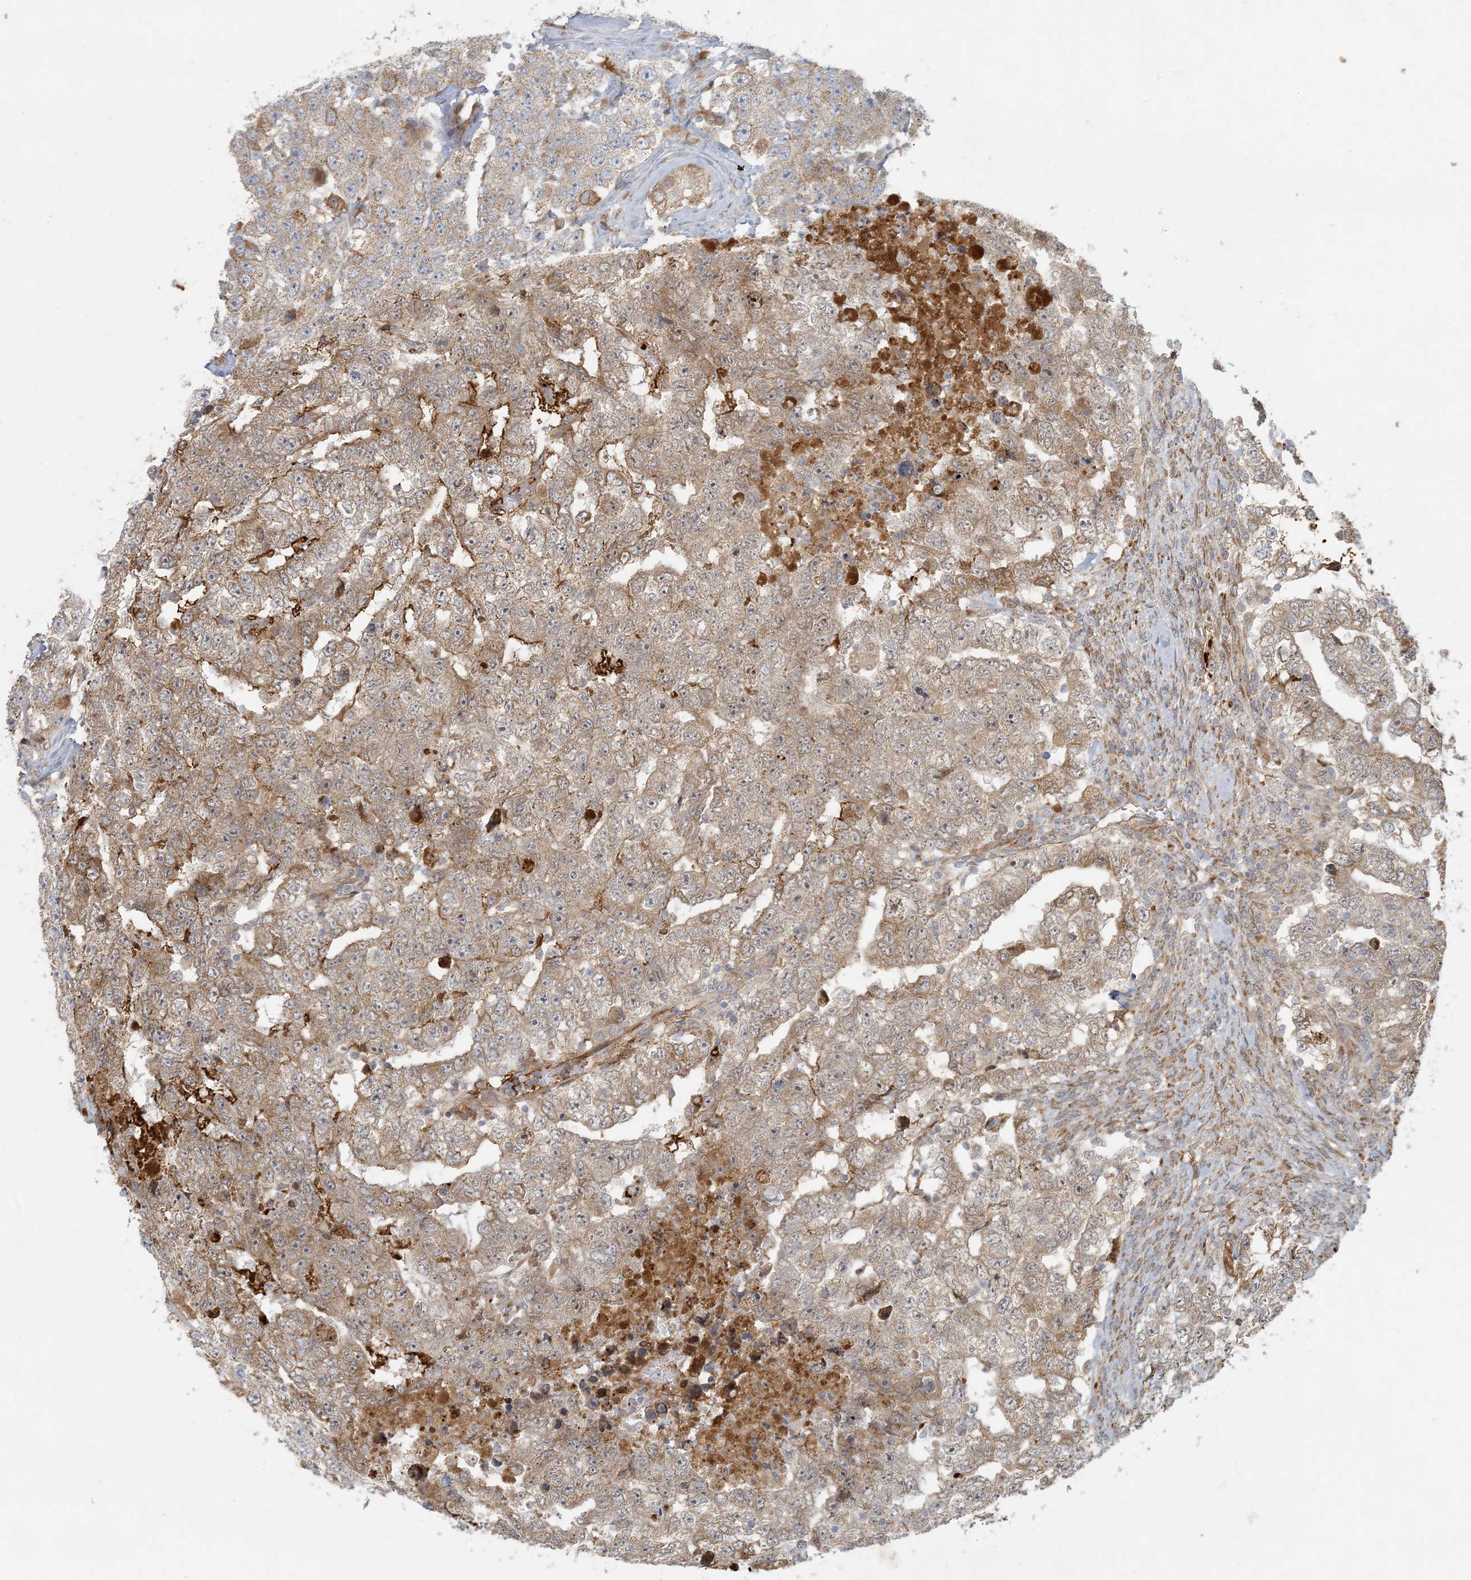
{"staining": {"intensity": "moderate", "quantity": ">75%", "location": "cytoplasmic/membranous"}, "tissue": "testis cancer", "cell_type": "Tumor cells", "image_type": "cancer", "snomed": [{"axis": "morphology", "description": "Carcinoma, Embryonal, NOS"}, {"axis": "topography", "description": "Testis"}], "caption": "This is a photomicrograph of immunohistochemistry staining of testis cancer (embryonal carcinoma), which shows moderate positivity in the cytoplasmic/membranous of tumor cells.", "gene": "HACL1", "patient": {"sex": "male", "age": 36}}